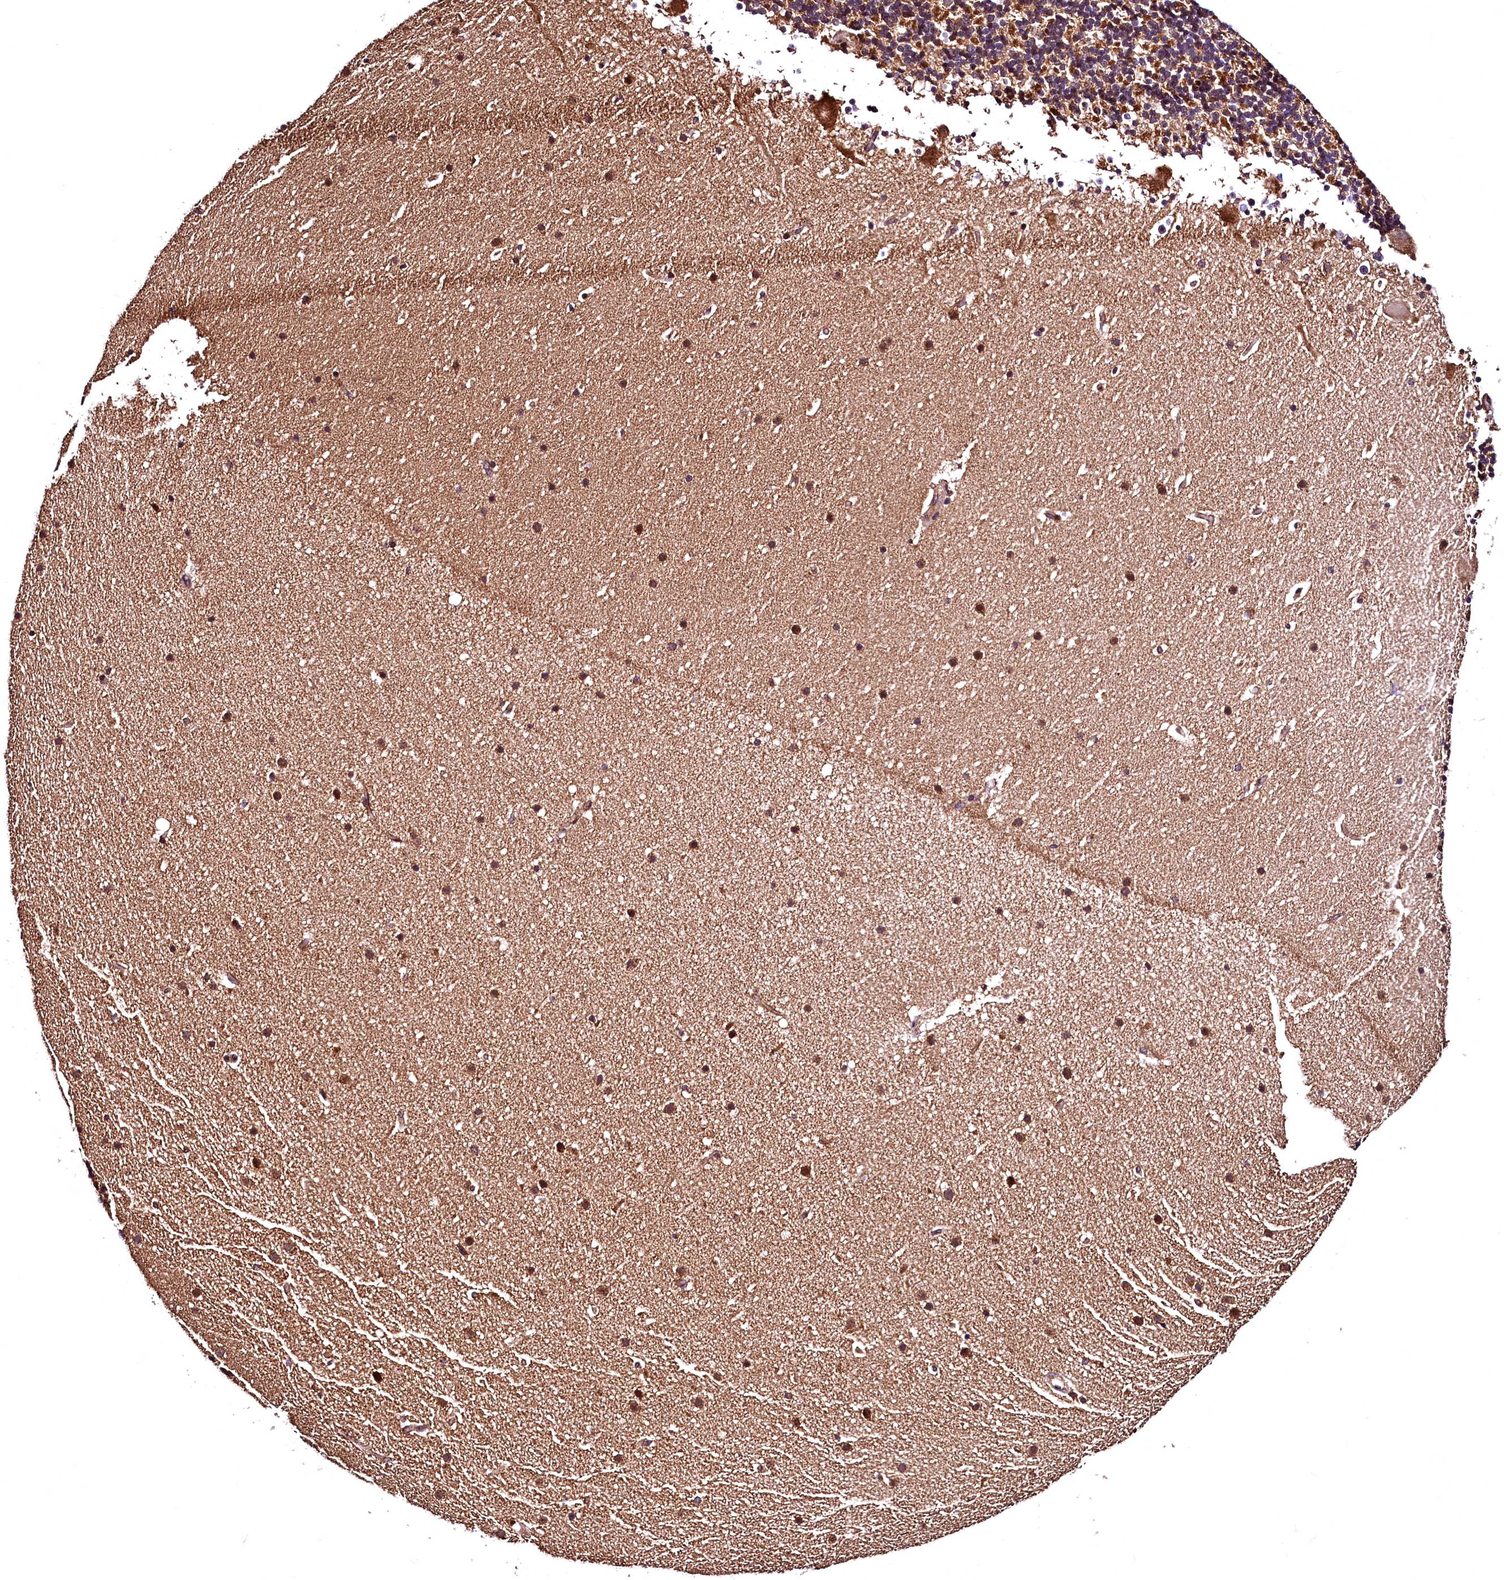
{"staining": {"intensity": "moderate", "quantity": "25%-75%", "location": "cytoplasmic/membranous"}, "tissue": "cerebellum", "cell_type": "Cells in granular layer", "image_type": "normal", "snomed": [{"axis": "morphology", "description": "Normal tissue, NOS"}, {"axis": "topography", "description": "Cerebellum"}], "caption": "Cells in granular layer display medium levels of moderate cytoplasmic/membranous positivity in about 25%-75% of cells in benign human cerebellum. The staining was performed using DAB (3,3'-diaminobenzidine), with brown indicating positive protein expression. Nuclei are stained blue with hematoxylin.", "gene": "LRSAM1", "patient": {"sex": "male", "age": 57}}